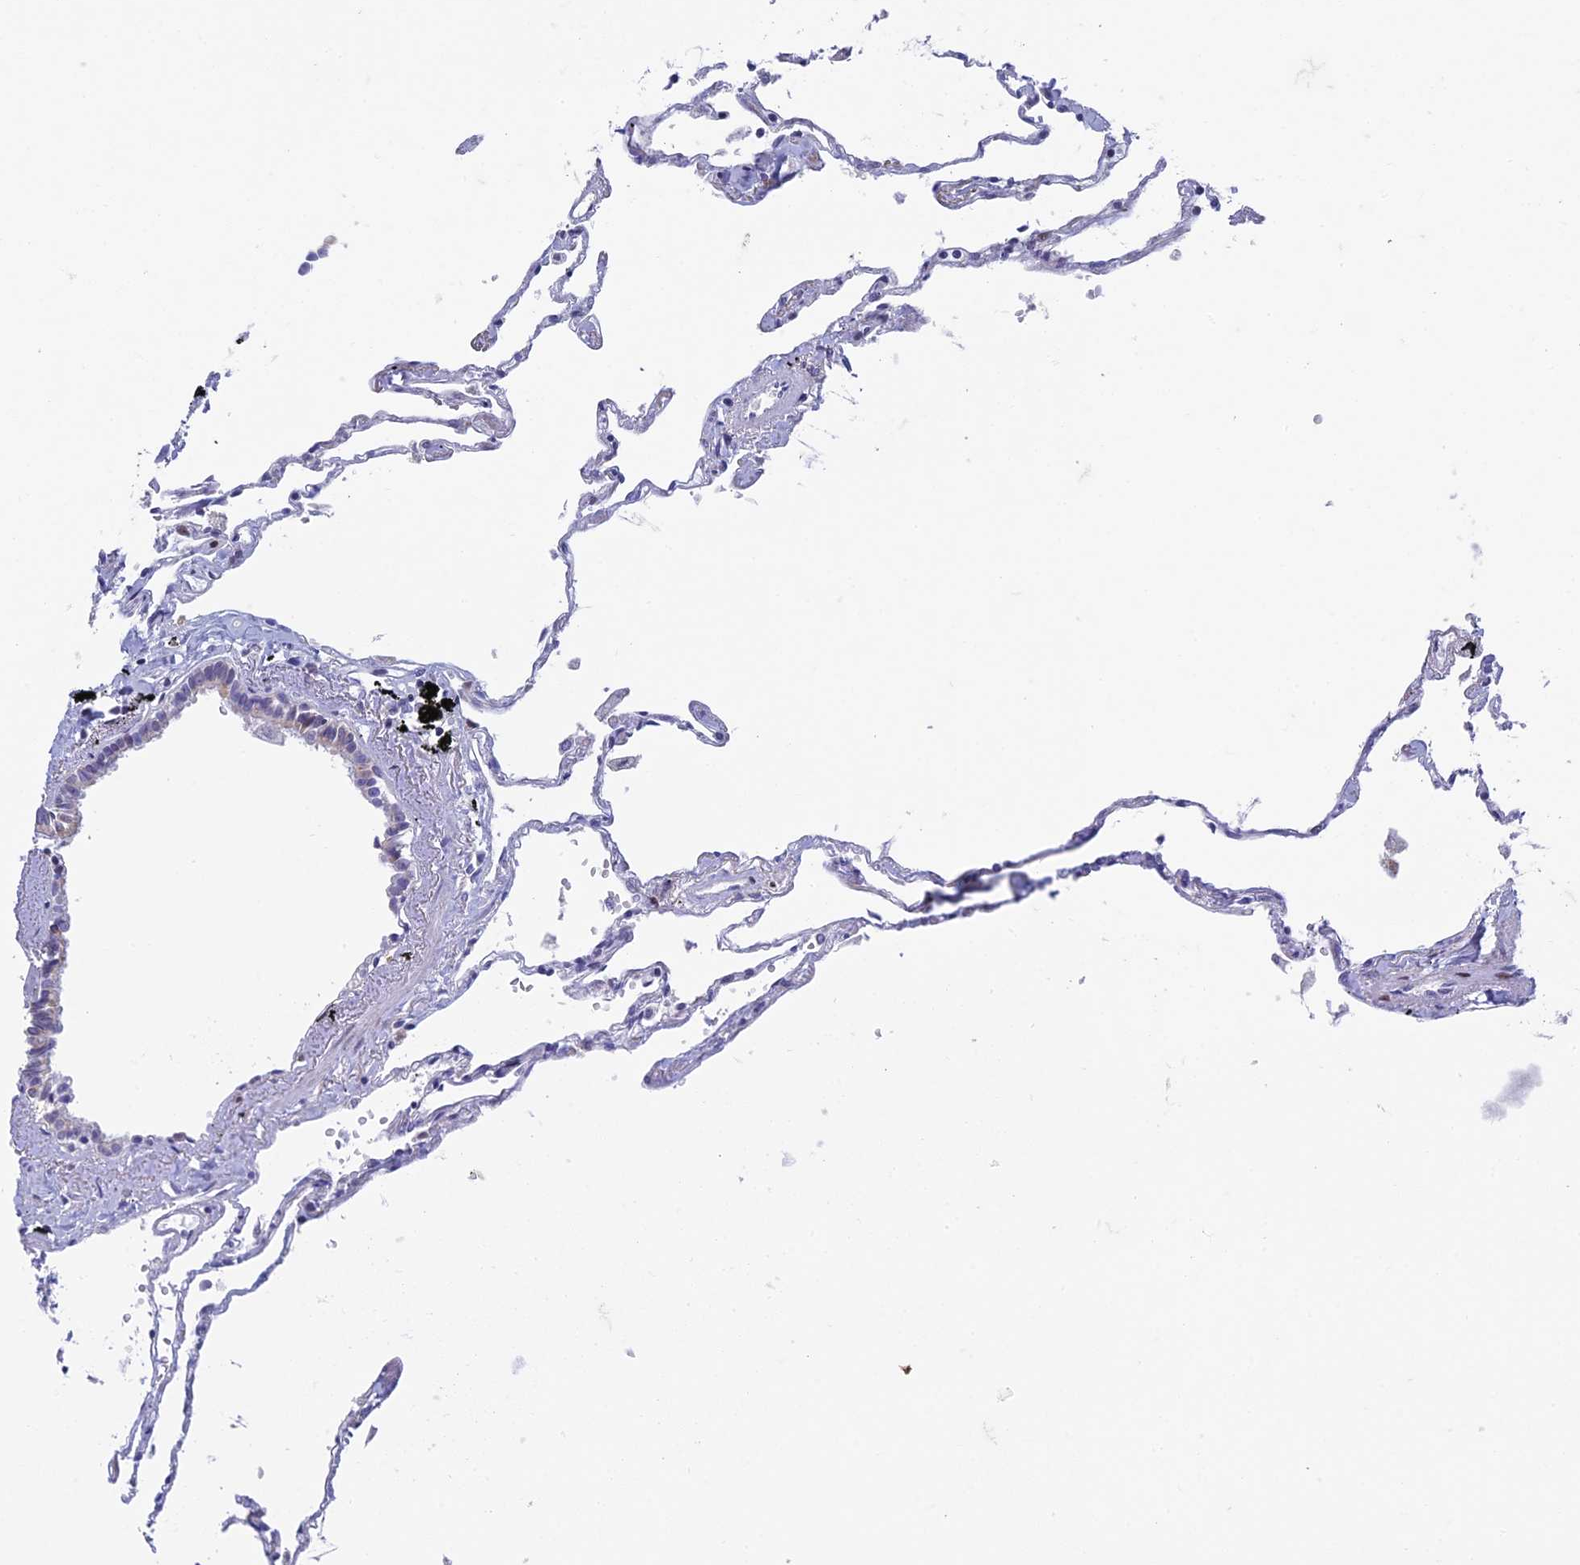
{"staining": {"intensity": "weak", "quantity": "<25%", "location": "cytoplasmic/membranous"}, "tissue": "lung", "cell_type": "Alveolar cells", "image_type": "normal", "snomed": [{"axis": "morphology", "description": "Normal tissue, NOS"}, {"axis": "topography", "description": "Lung"}], "caption": "Immunohistochemical staining of benign lung displays no significant expression in alveolar cells. The staining was performed using DAB to visualize the protein expression in brown, while the nuclei were stained in blue with hematoxylin (Magnification: 20x).", "gene": "REXO5", "patient": {"sex": "female", "age": 67}}